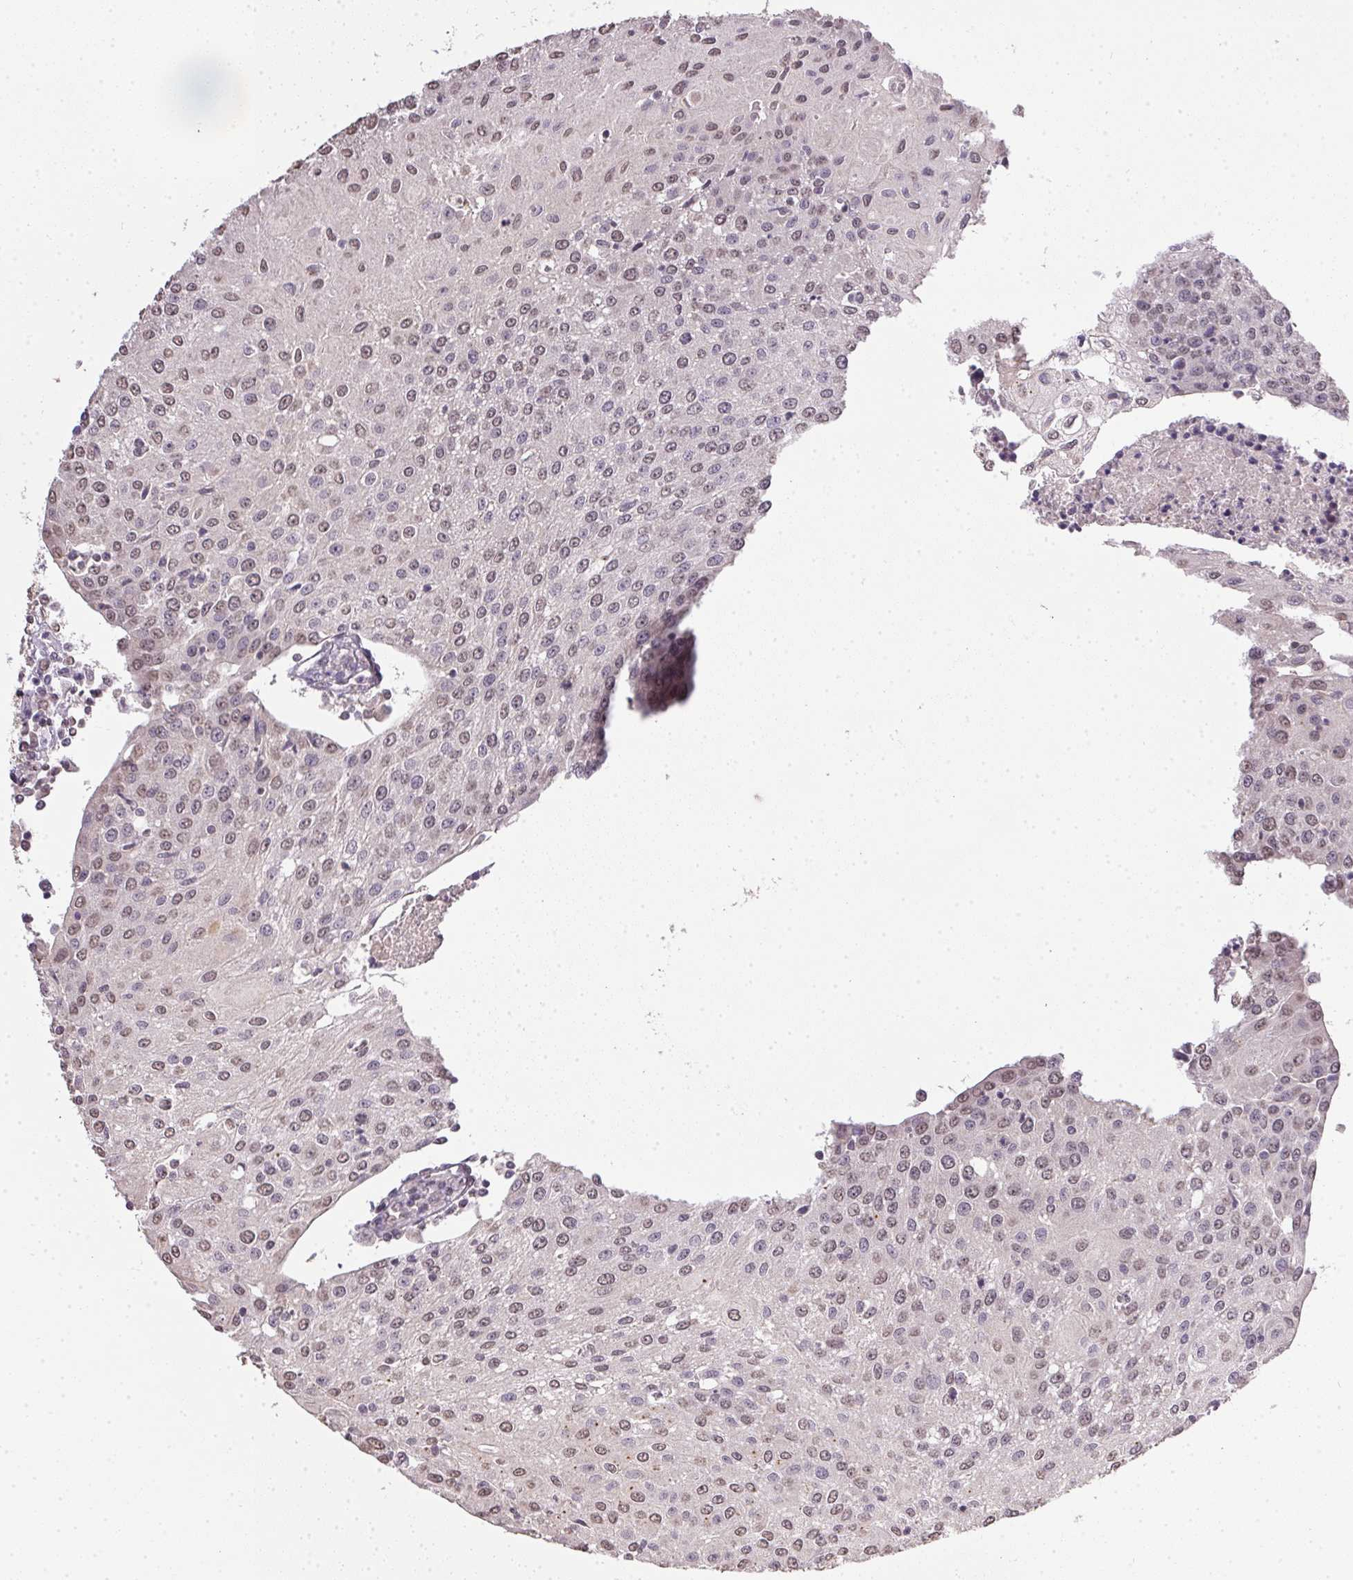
{"staining": {"intensity": "weak", "quantity": "<25%", "location": "nuclear"}, "tissue": "urothelial cancer", "cell_type": "Tumor cells", "image_type": "cancer", "snomed": [{"axis": "morphology", "description": "Urothelial carcinoma, High grade"}, {"axis": "topography", "description": "Urinary bladder"}], "caption": "A photomicrograph of high-grade urothelial carcinoma stained for a protein reveals no brown staining in tumor cells. (Immunohistochemistry, brightfield microscopy, high magnification).", "gene": "PPP4R4", "patient": {"sex": "female", "age": 85}}